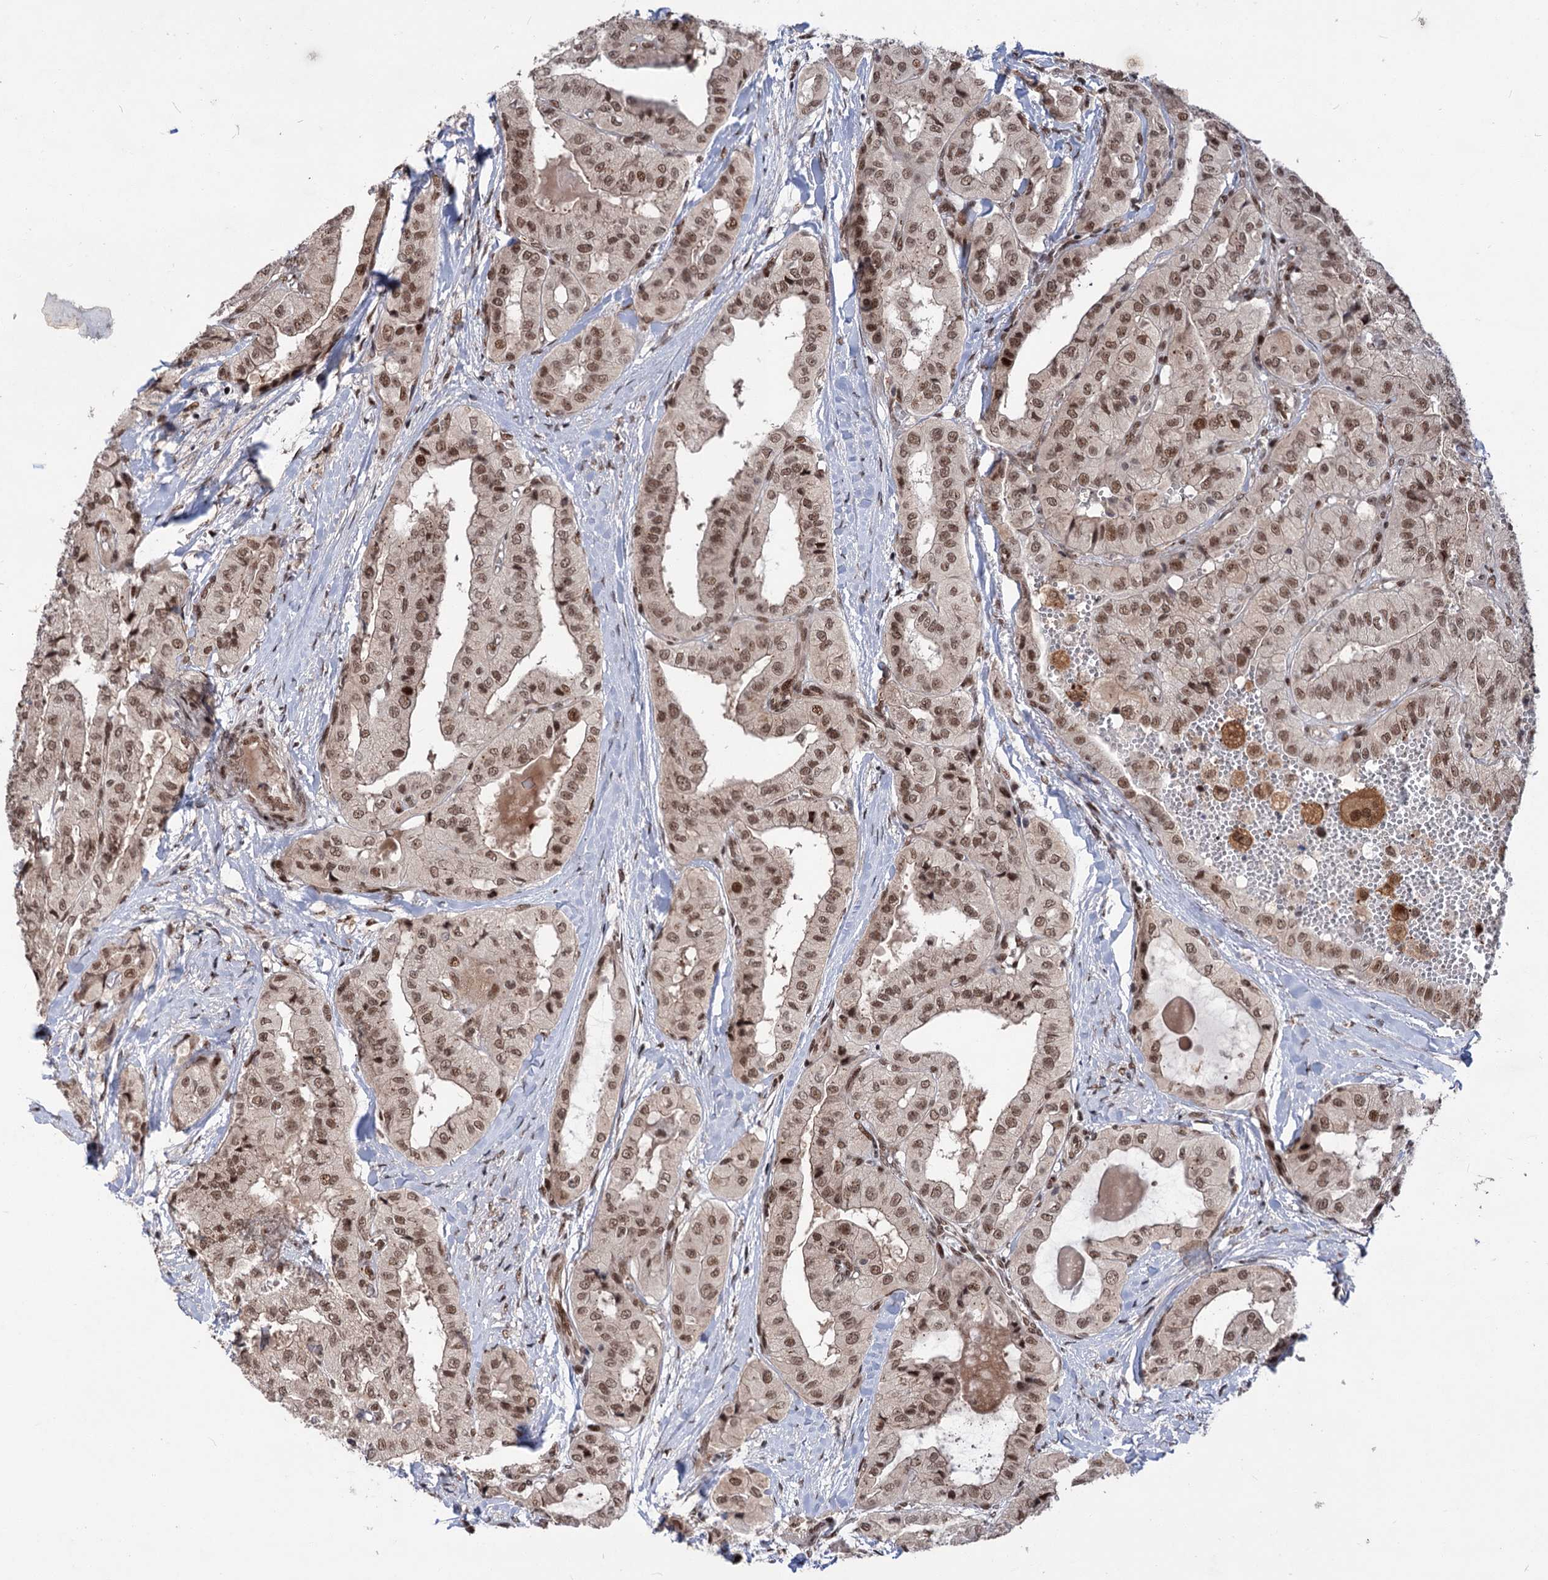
{"staining": {"intensity": "moderate", "quantity": ">75%", "location": "nuclear"}, "tissue": "thyroid cancer", "cell_type": "Tumor cells", "image_type": "cancer", "snomed": [{"axis": "morphology", "description": "Papillary adenocarcinoma, NOS"}, {"axis": "topography", "description": "Thyroid gland"}], "caption": "Papillary adenocarcinoma (thyroid) was stained to show a protein in brown. There is medium levels of moderate nuclear positivity in approximately >75% of tumor cells.", "gene": "MAML1", "patient": {"sex": "female", "age": 59}}